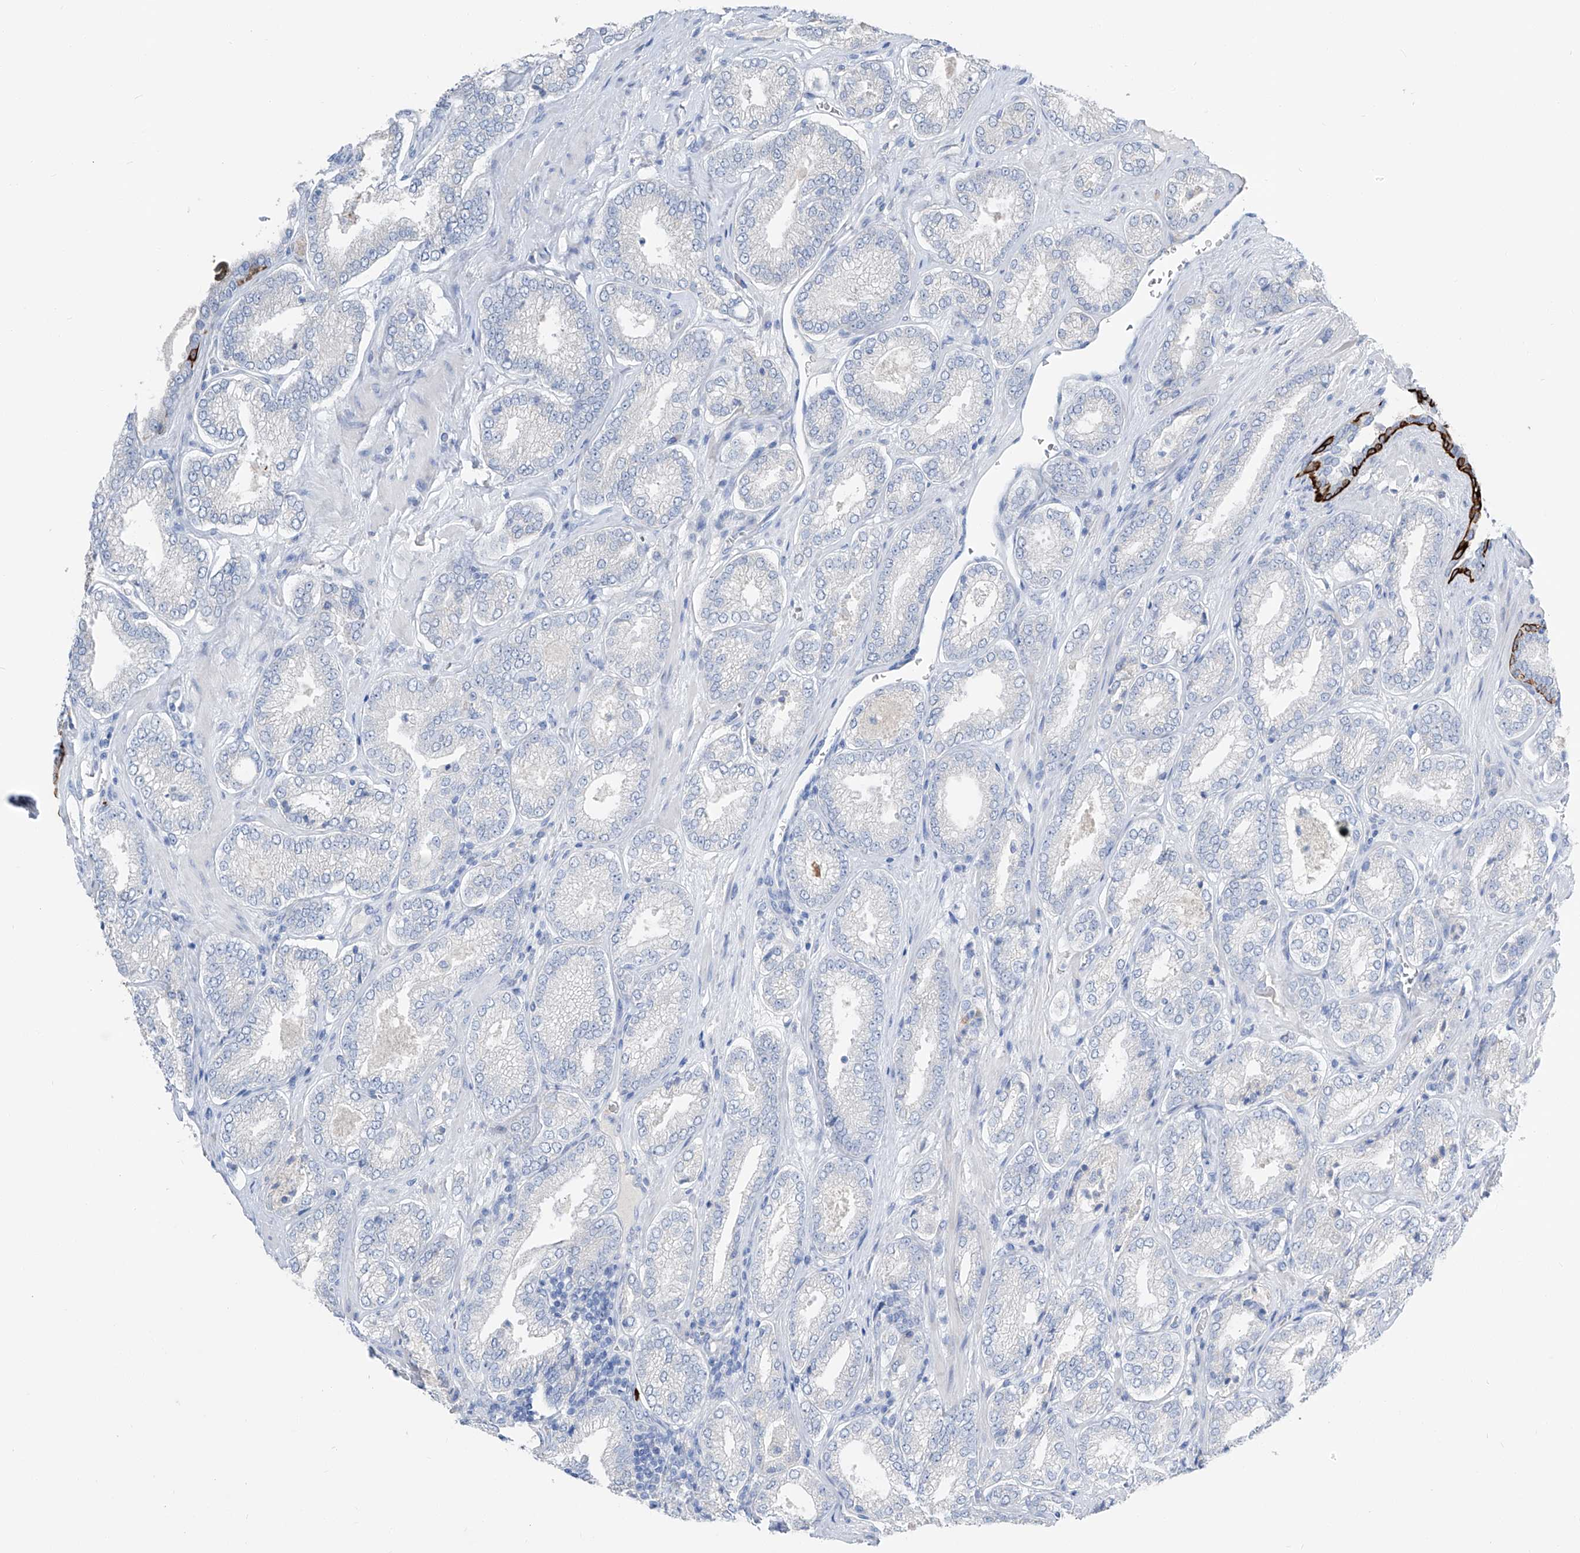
{"staining": {"intensity": "negative", "quantity": "none", "location": "none"}, "tissue": "prostate cancer", "cell_type": "Tumor cells", "image_type": "cancer", "snomed": [{"axis": "morphology", "description": "Adenocarcinoma, Low grade"}, {"axis": "topography", "description": "Prostate"}], "caption": "Immunohistochemistry (IHC) image of prostate cancer (adenocarcinoma (low-grade)) stained for a protein (brown), which reveals no staining in tumor cells.", "gene": "FRS3", "patient": {"sex": "male", "age": 62}}